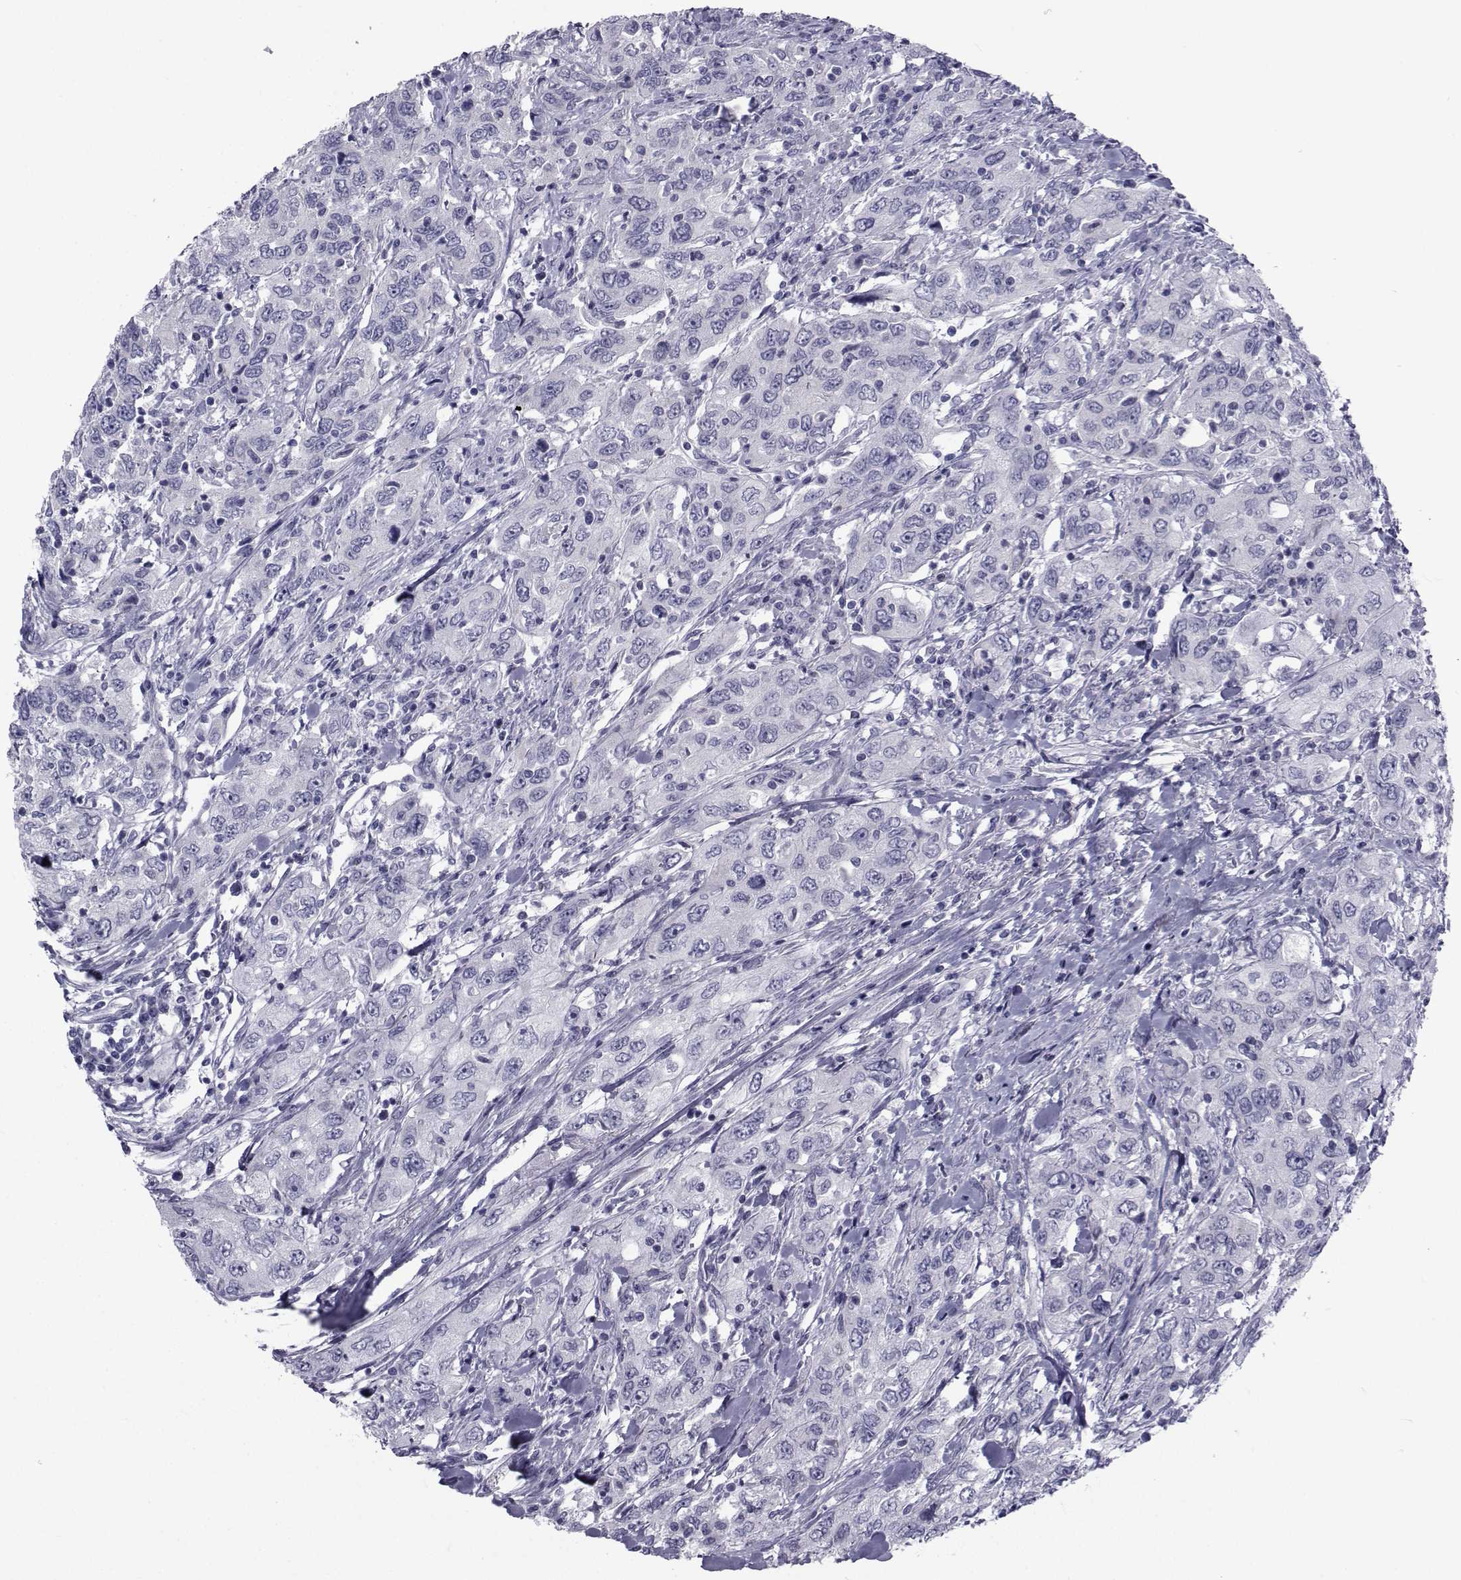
{"staining": {"intensity": "negative", "quantity": "none", "location": "none"}, "tissue": "urothelial cancer", "cell_type": "Tumor cells", "image_type": "cancer", "snomed": [{"axis": "morphology", "description": "Urothelial carcinoma, High grade"}, {"axis": "topography", "description": "Urinary bladder"}], "caption": "Immunohistochemistry (IHC) micrograph of neoplastic tissue: urothelial cancer stained with DAB shows no significant protein expression in tumor cells.", "gene": "FDXR", "patient": {"sex": "male", "age": 76}}